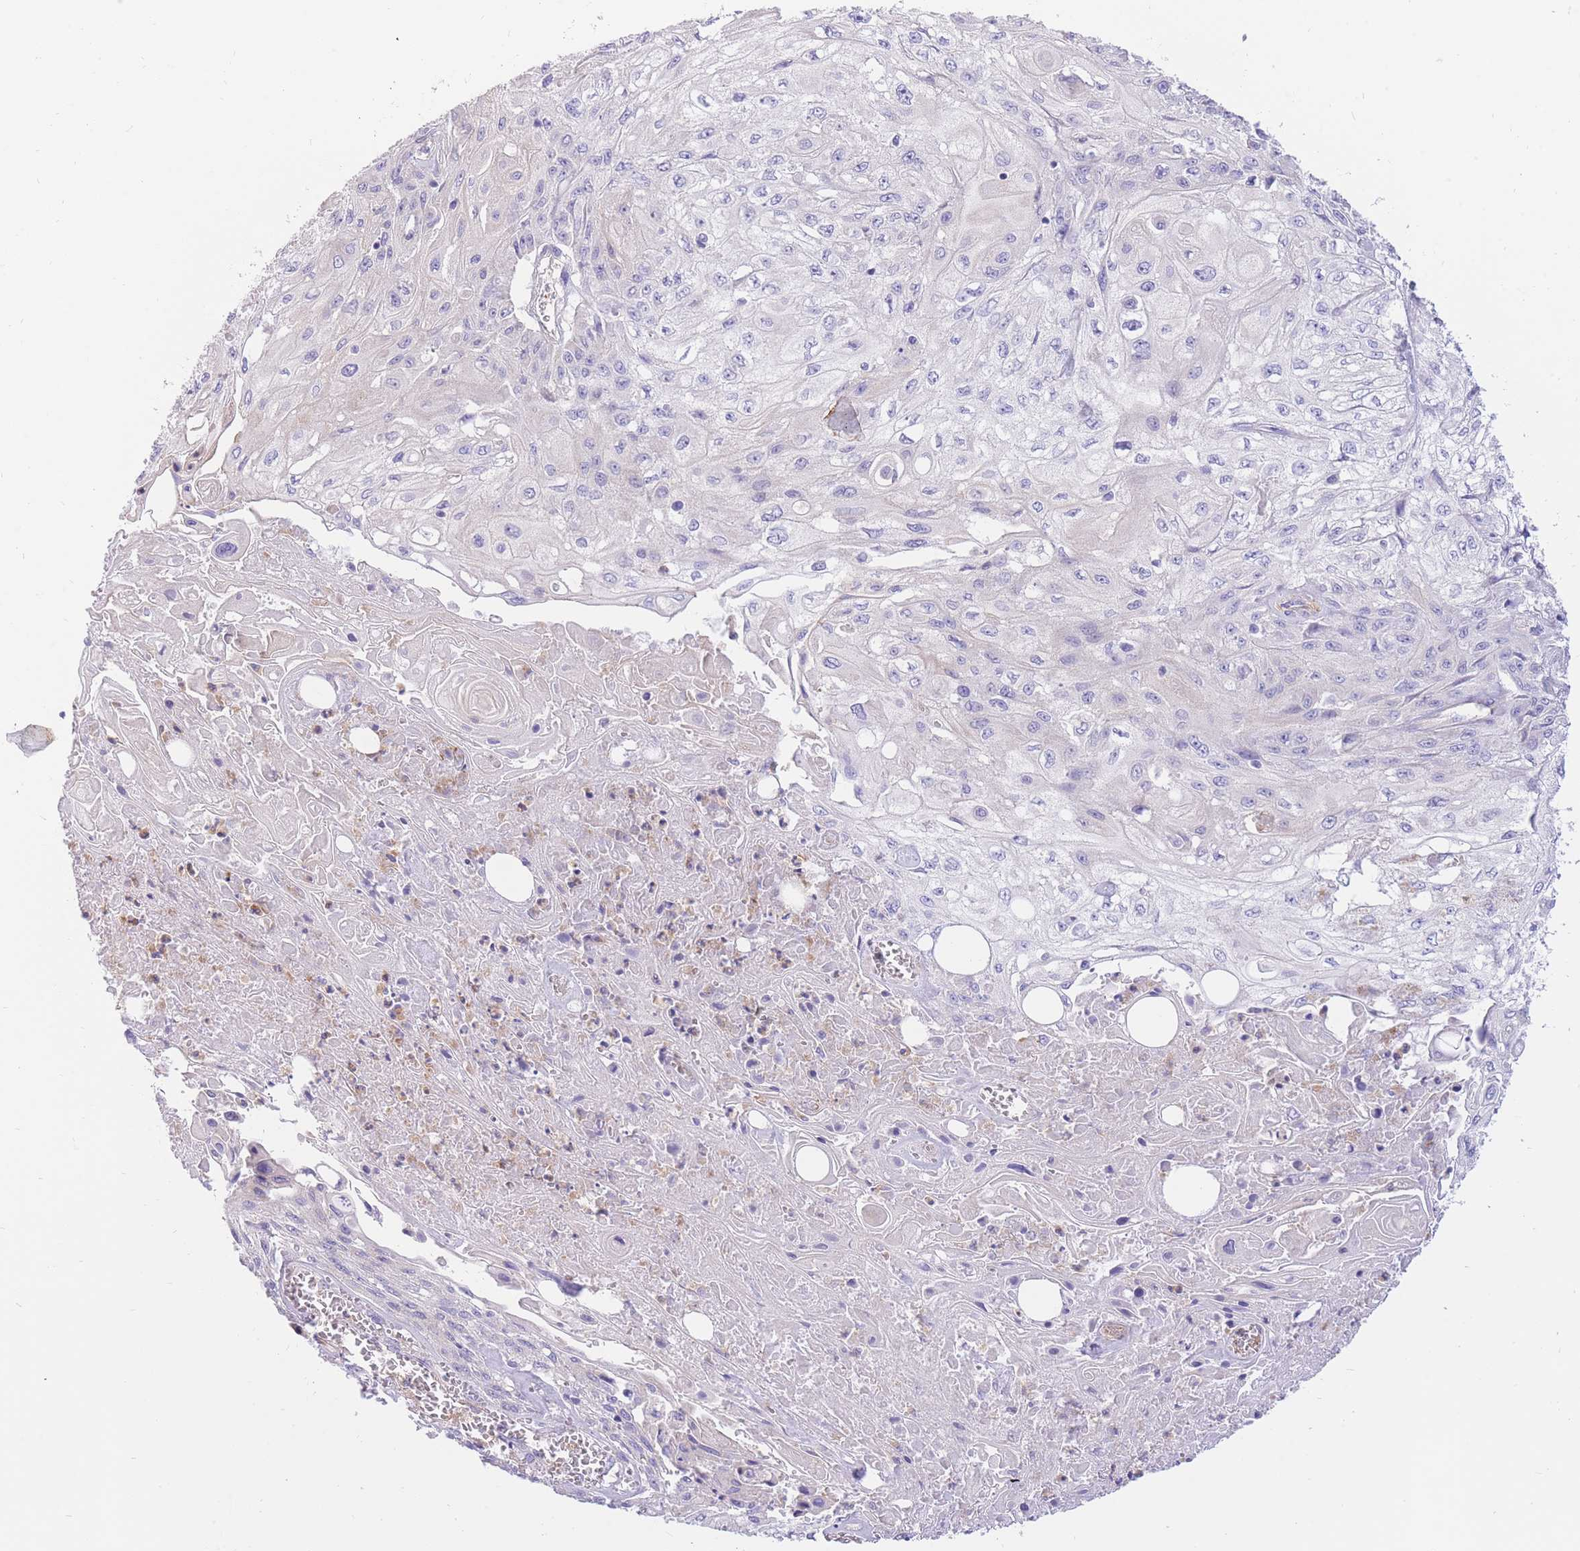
{"staining": {"intensity": "negative", "quantity": "none", "location": "none"}, "tissue": "skin cancer", "cell_type": "Tumor cells", "image_type": "cancer", "snomed": [{"axis": "morphology", "description": "Squamous cell carcinoma, NOS"}, {"axis": "morphology", "description": "Squamous cell carcinoma, metastatic, NOS"}, {"axis": "topography", "description": "Skin"}, {"axis": "topography", "description": "Lymph node"}], "caption": "Immunohistochemistry (IHC) histopathology image of neoplastic tissue: human skin metastatic squamous cell carcinoma stained with DAB (3,3'-diaminobenzidine) displays no significant protein expression in tumor cells. The staining was performed using DAB to visualize the protein expression in brown, while the nuclei were stained in blue with hematoxylin (Magnification: 20x).", "gene": "SULT1A1", "patient": {"sex": "male", "age": 75}}